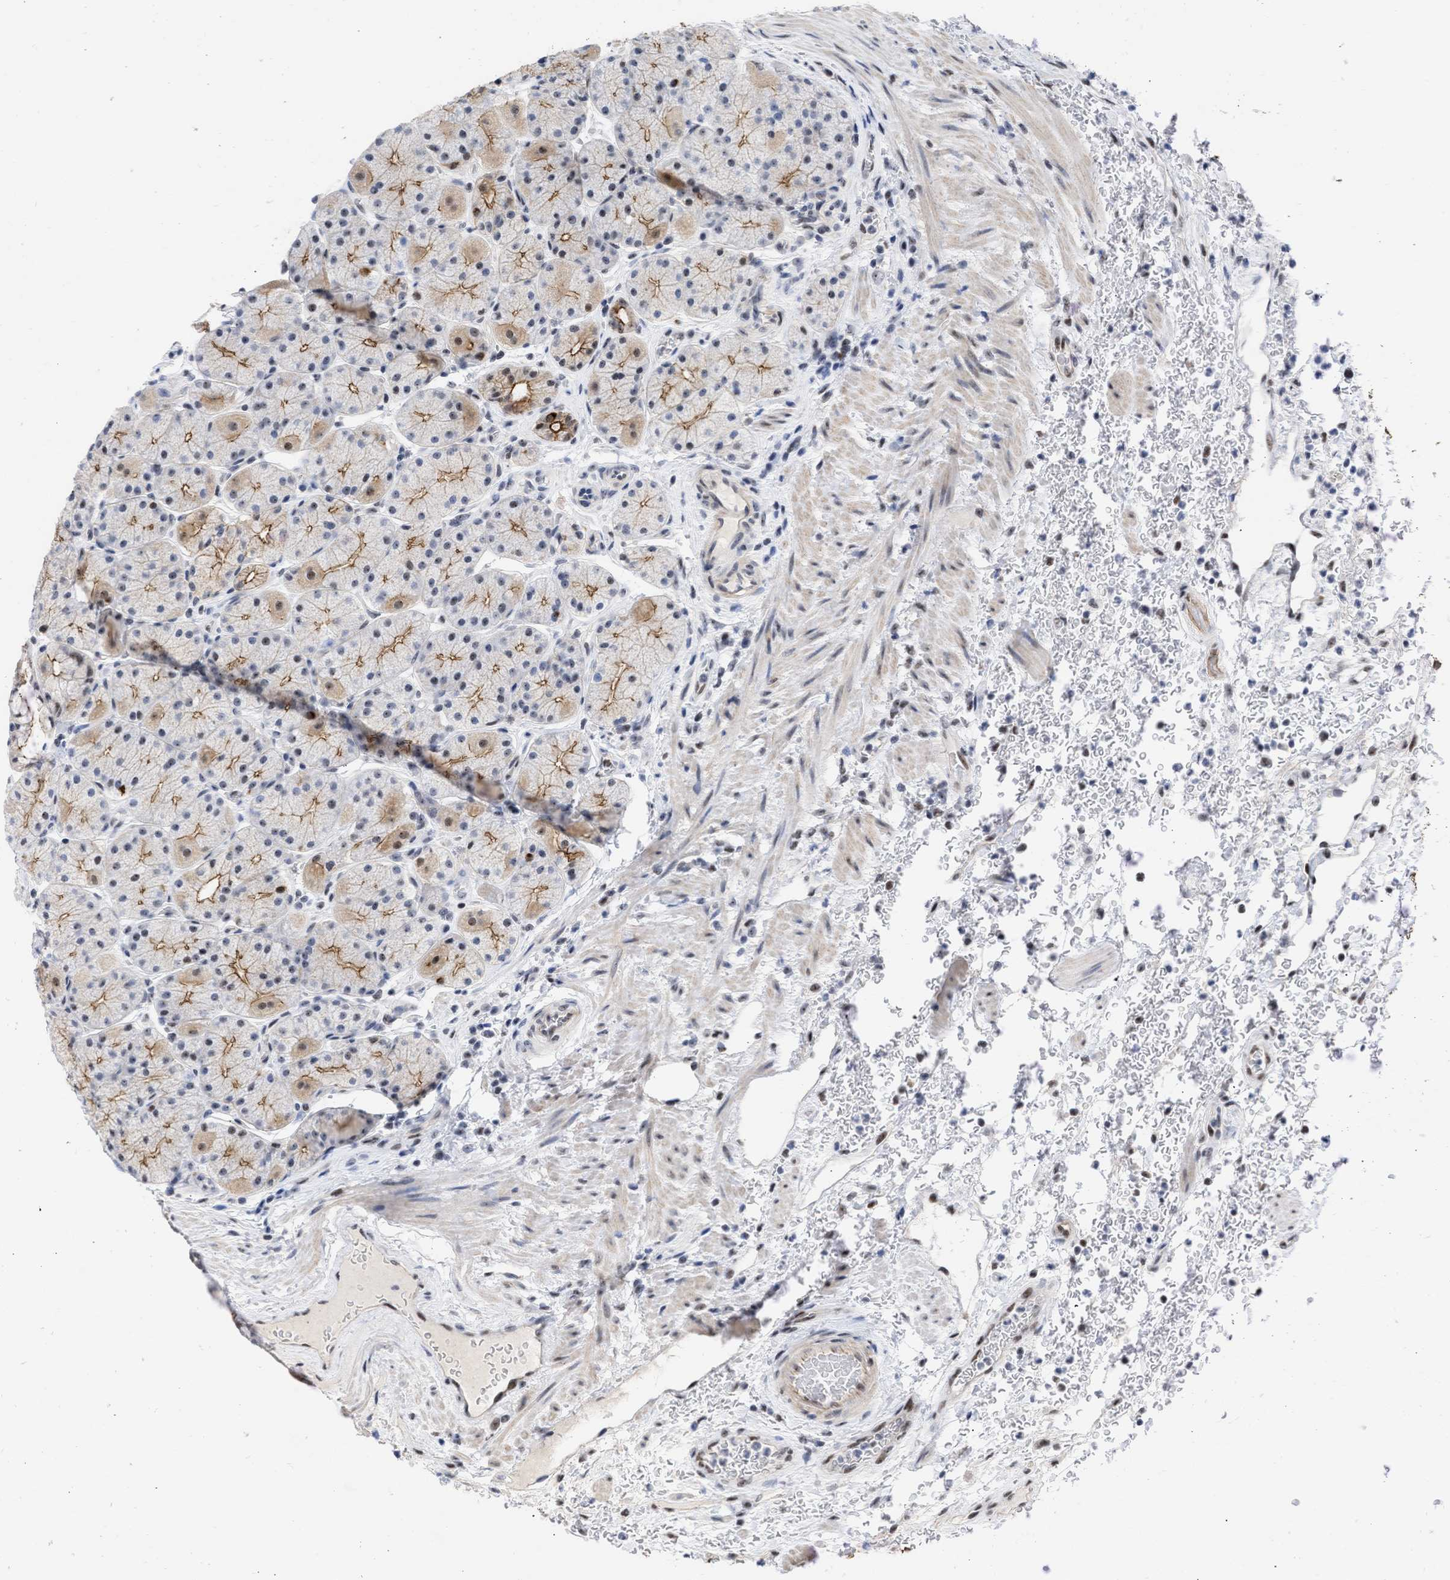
{"staining": {"intensity": "moderate", "quantity": ">75%", "location": "cytoplasmic/membranous,nuclear"}, "tissue": "stomach", "cell_type": "Glandular cells", "image_type": "normal", "snomed": [{"axis": "morphology", "description": "Normal tissue, NOS"}, {"axis": "morphology", "description": "Carcinoid, malignant, NOS"}, {"axis": "topography", "description": "Stomach, upper"}], "caption": "Approximately >75% of glandular cells in normal stomach display moderate cytoplasmic/membranous,nuclear protein expression as visualized by brown immunohistochemical staining.", "gene": "DDX41", "patient": {"sex": "male", "age": 39}}